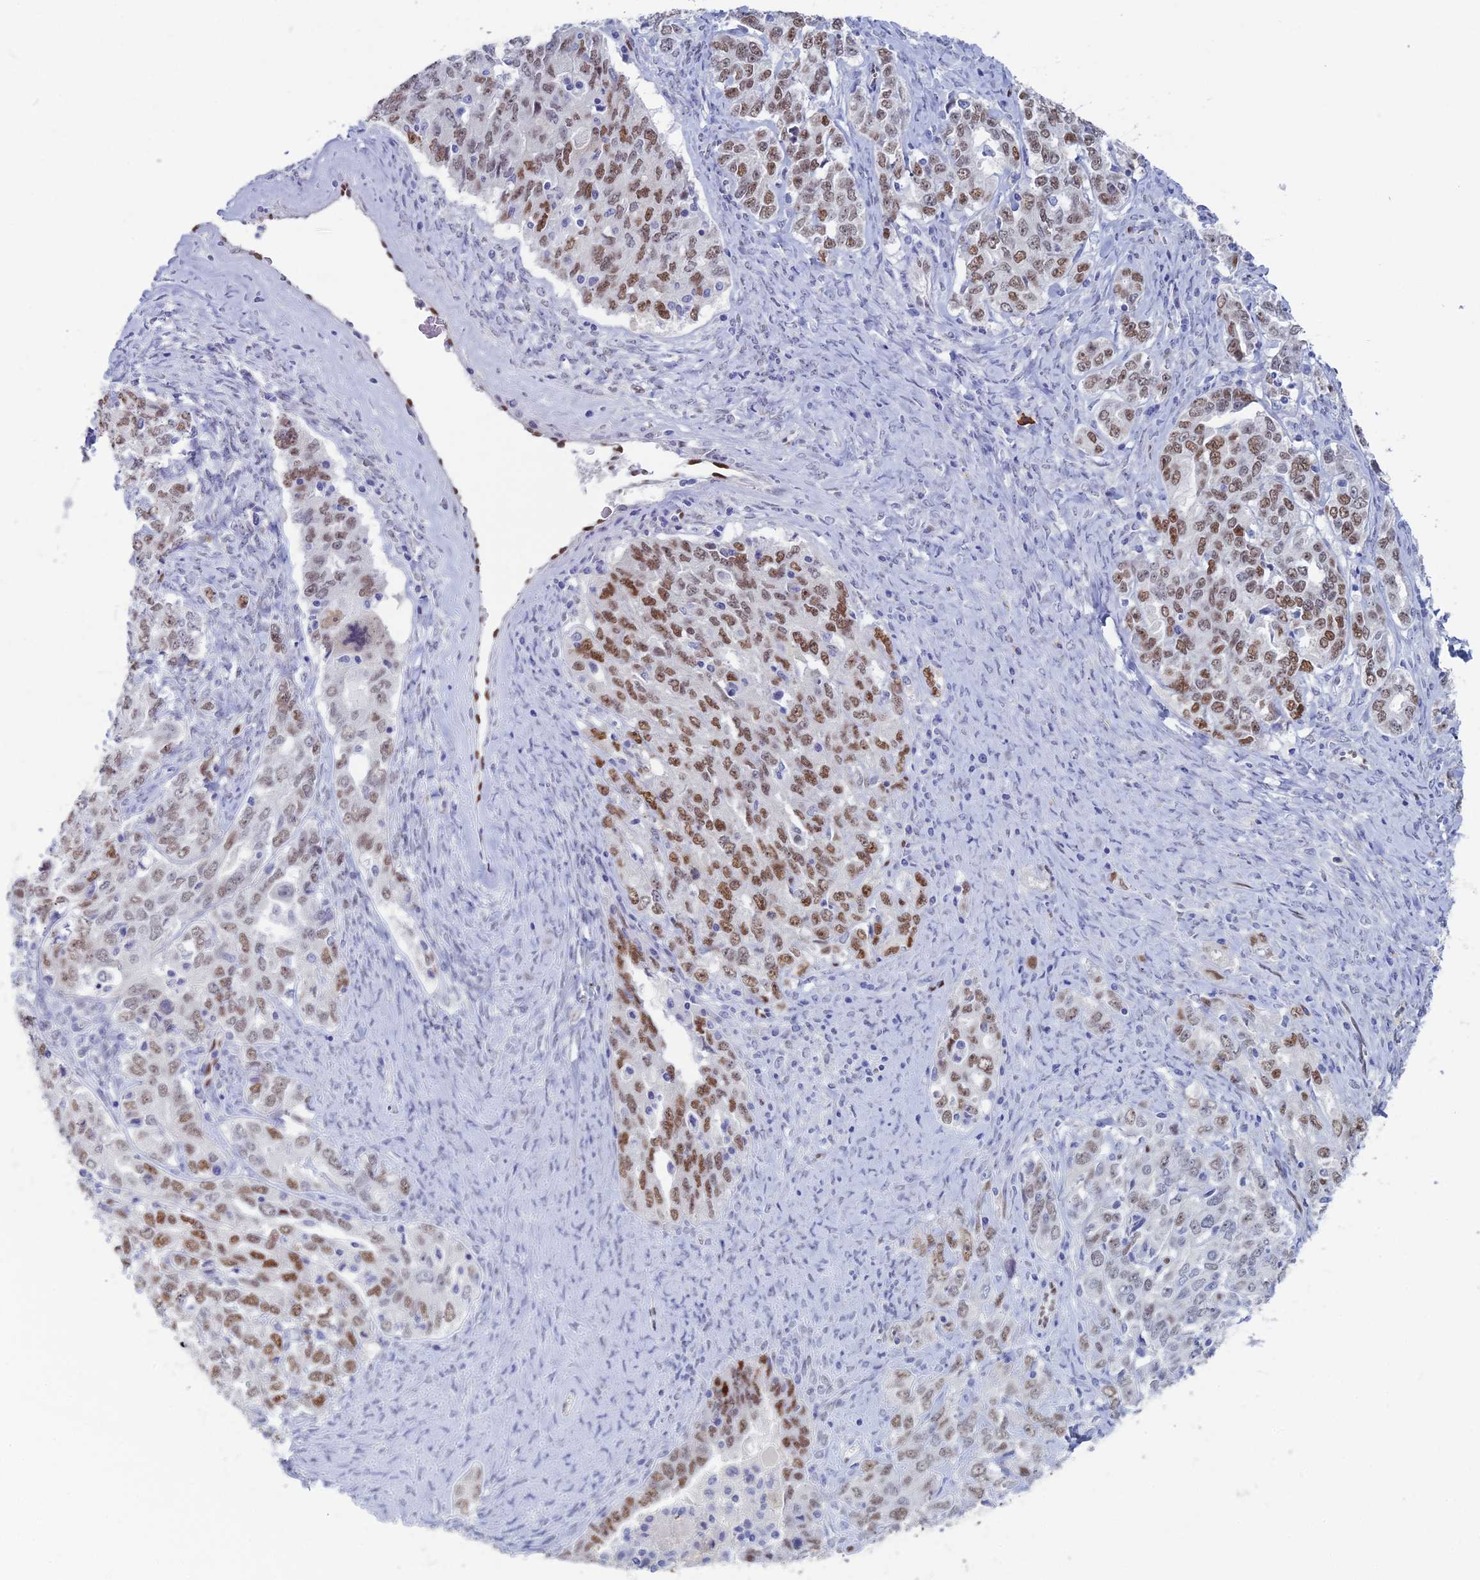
{"staining": {"intensity": "moderate", "quantity": ">75%", "location": "nuclear"}, "tissue": "ovarian cancer", "cell_type": "Tumor cells", "image_type": "cancer", "snomed": [{"axis": "morphology", "description": "Carcinoma, endometroid"}, {"axis": "topography", "description": "Ovary"}], "caption": "Brown immunohistochemical staining in ovarian cancer shows moderate nuclear expression in approximately >75% of tumor cells. (Stains: DAB (3,3'-diaminobenzidine) in brown, nuclei in blue, Microscopy: brightfield microscopy at high magnification).", "gene": "NOL4L", "patient": {"sex": "female", "age": 62}}